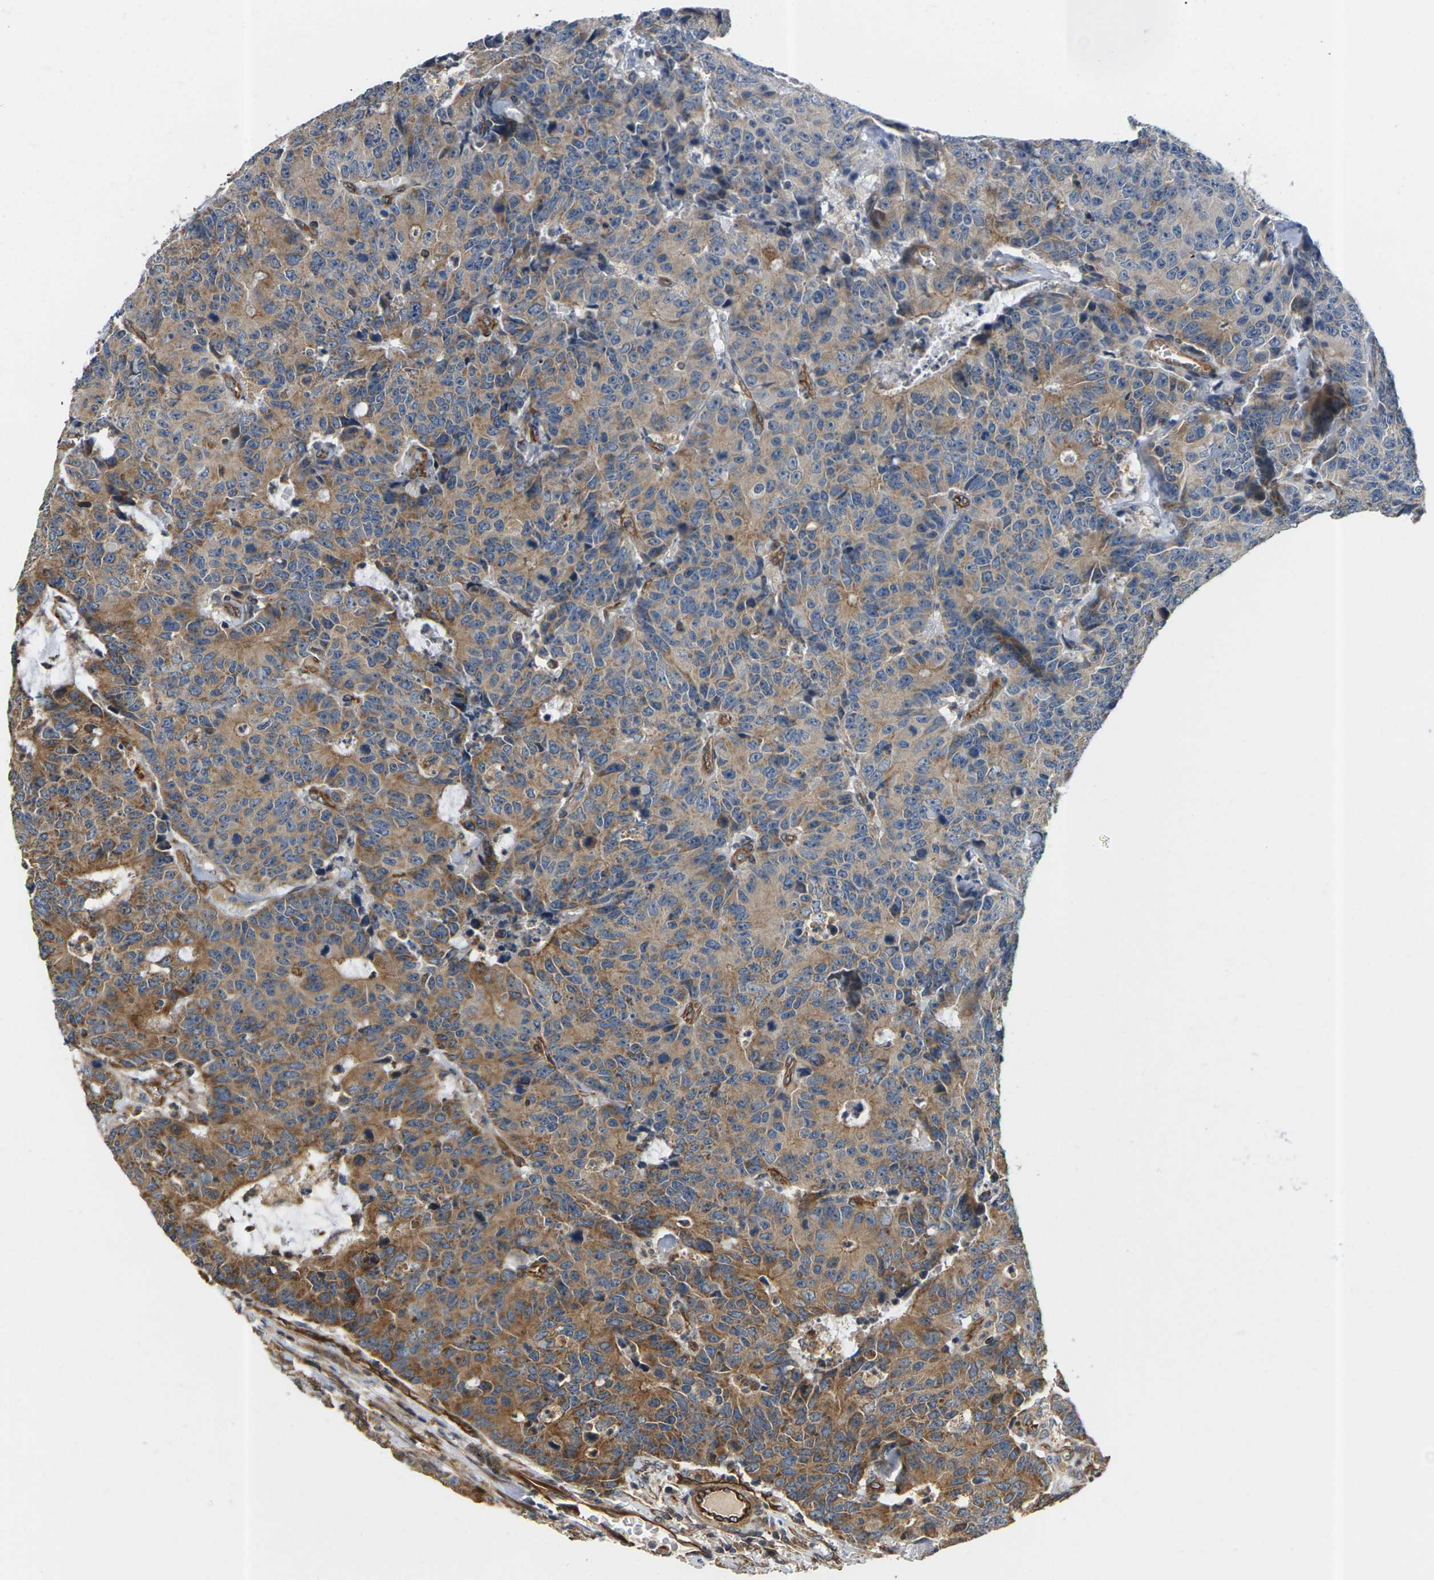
{"staining": {"intensity": "moderate", "quantity": ">75%", "location": "cytoplasmic/membranous"}, "tissue": "colorectal cancer", "cell_type": "Tumor cells", "image_type": "cancer", "snomed": [{"axis": "morphology", "description": "Adenocarcinoma, NOS"}, {"axis": "topography", "description": "Colon"}], "caption": "Moderate cytoplasmic/membranous expression for a protein is seen in approximately >75% of tumor cells of colorectal cancer using immunohistochemistry.", "gene": "PCDHB4", "patient": {"sex": "female", "age": 86}}